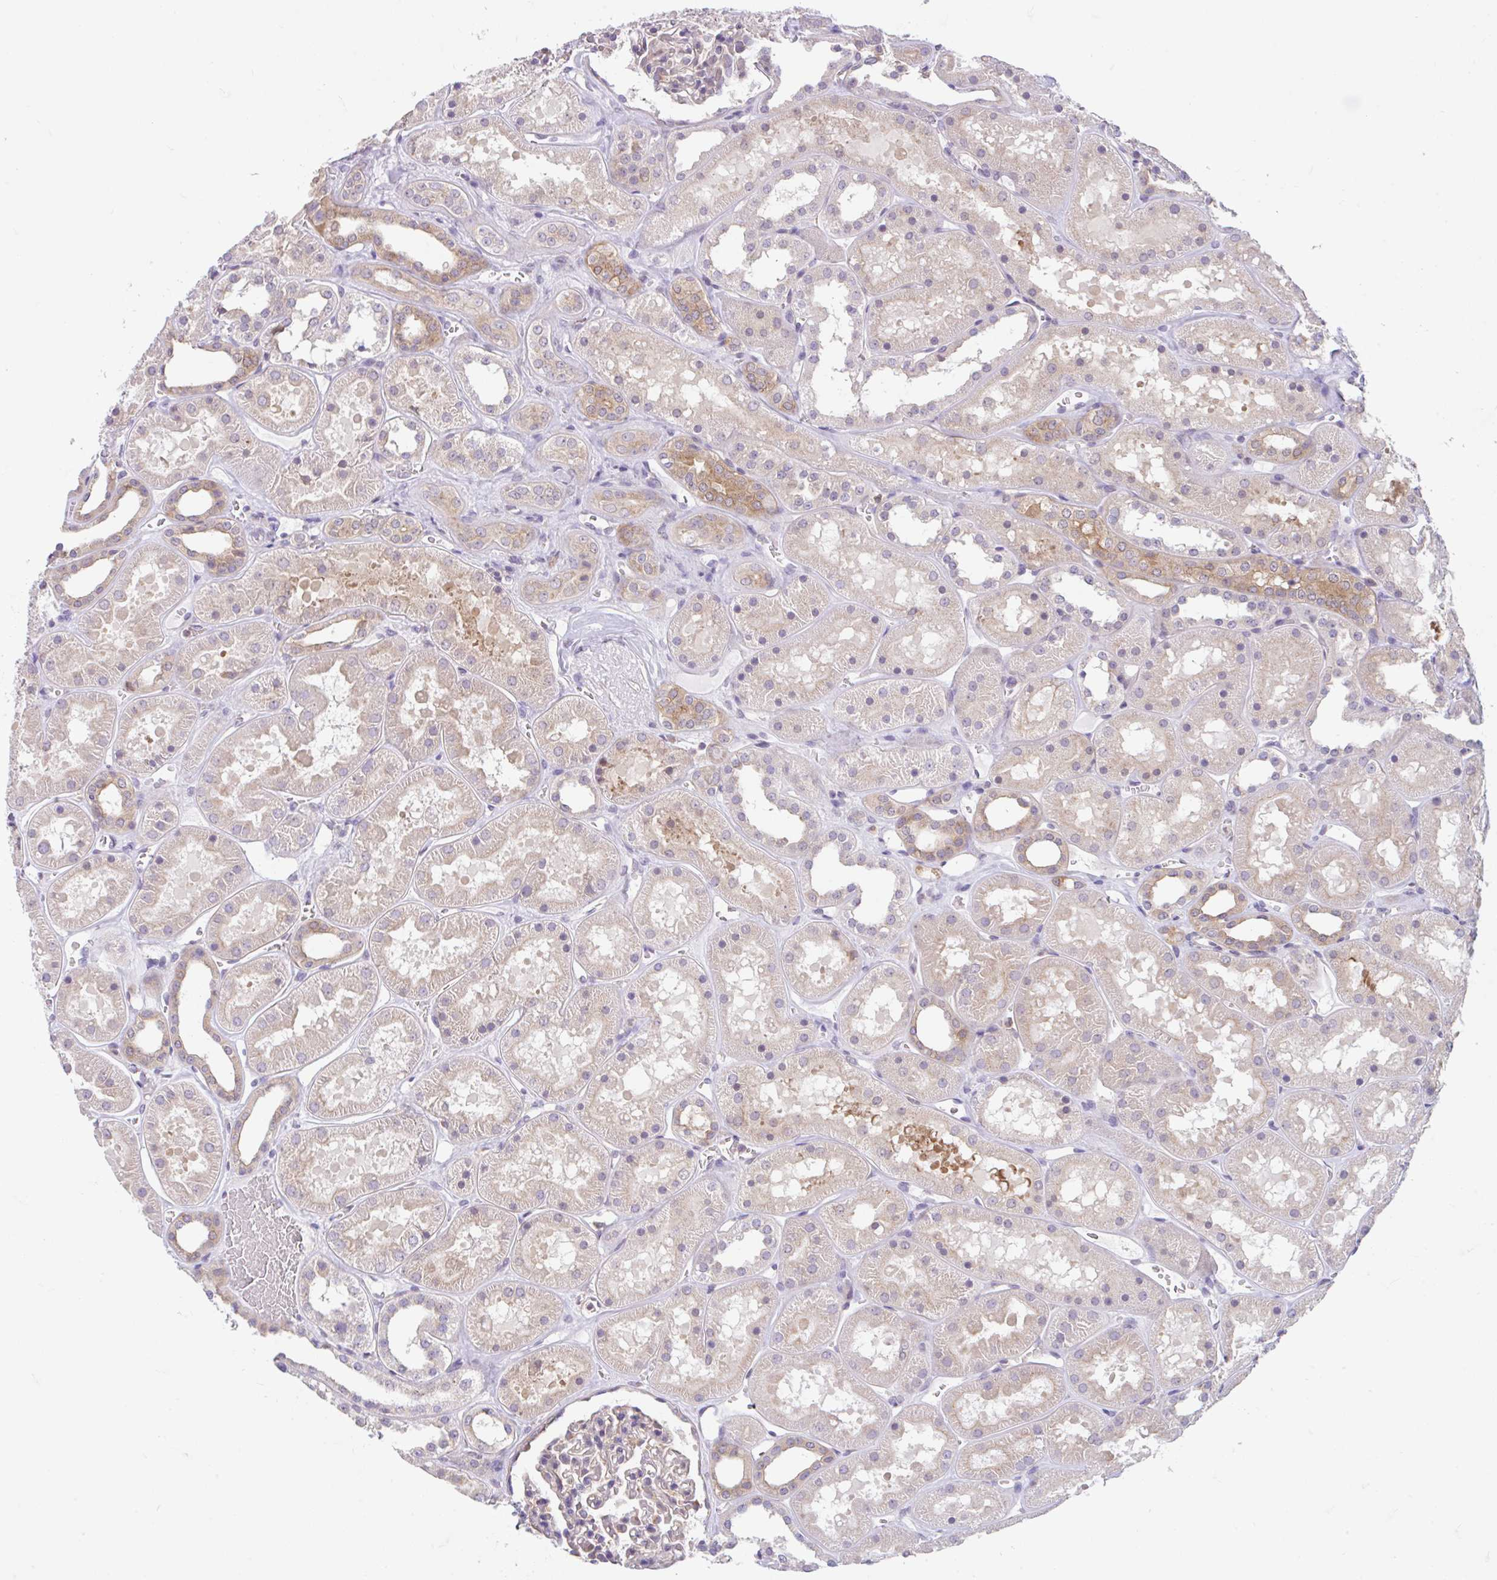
{"staining": {"intensity": "moderate", "quantity": "<25%", "location": "cytoplasmic/membranous"}, "tissue": "kidney", "cell_type": "Cells in glomeruli", "image_type": "normal", "snomed": [{"axis": "morphology", "description": "Normal tissue, NOS"}, {"axis": "topography", "description": "Kidney"}], "caption": "Human kidney stained for a protein (brown) demonstrates moderate cytoplasmic/membranous positive positivity in approximately <25% of cells in glomeruli.", "gene": "RALBP1", "patient": {"sex": "female", "age": 41}}